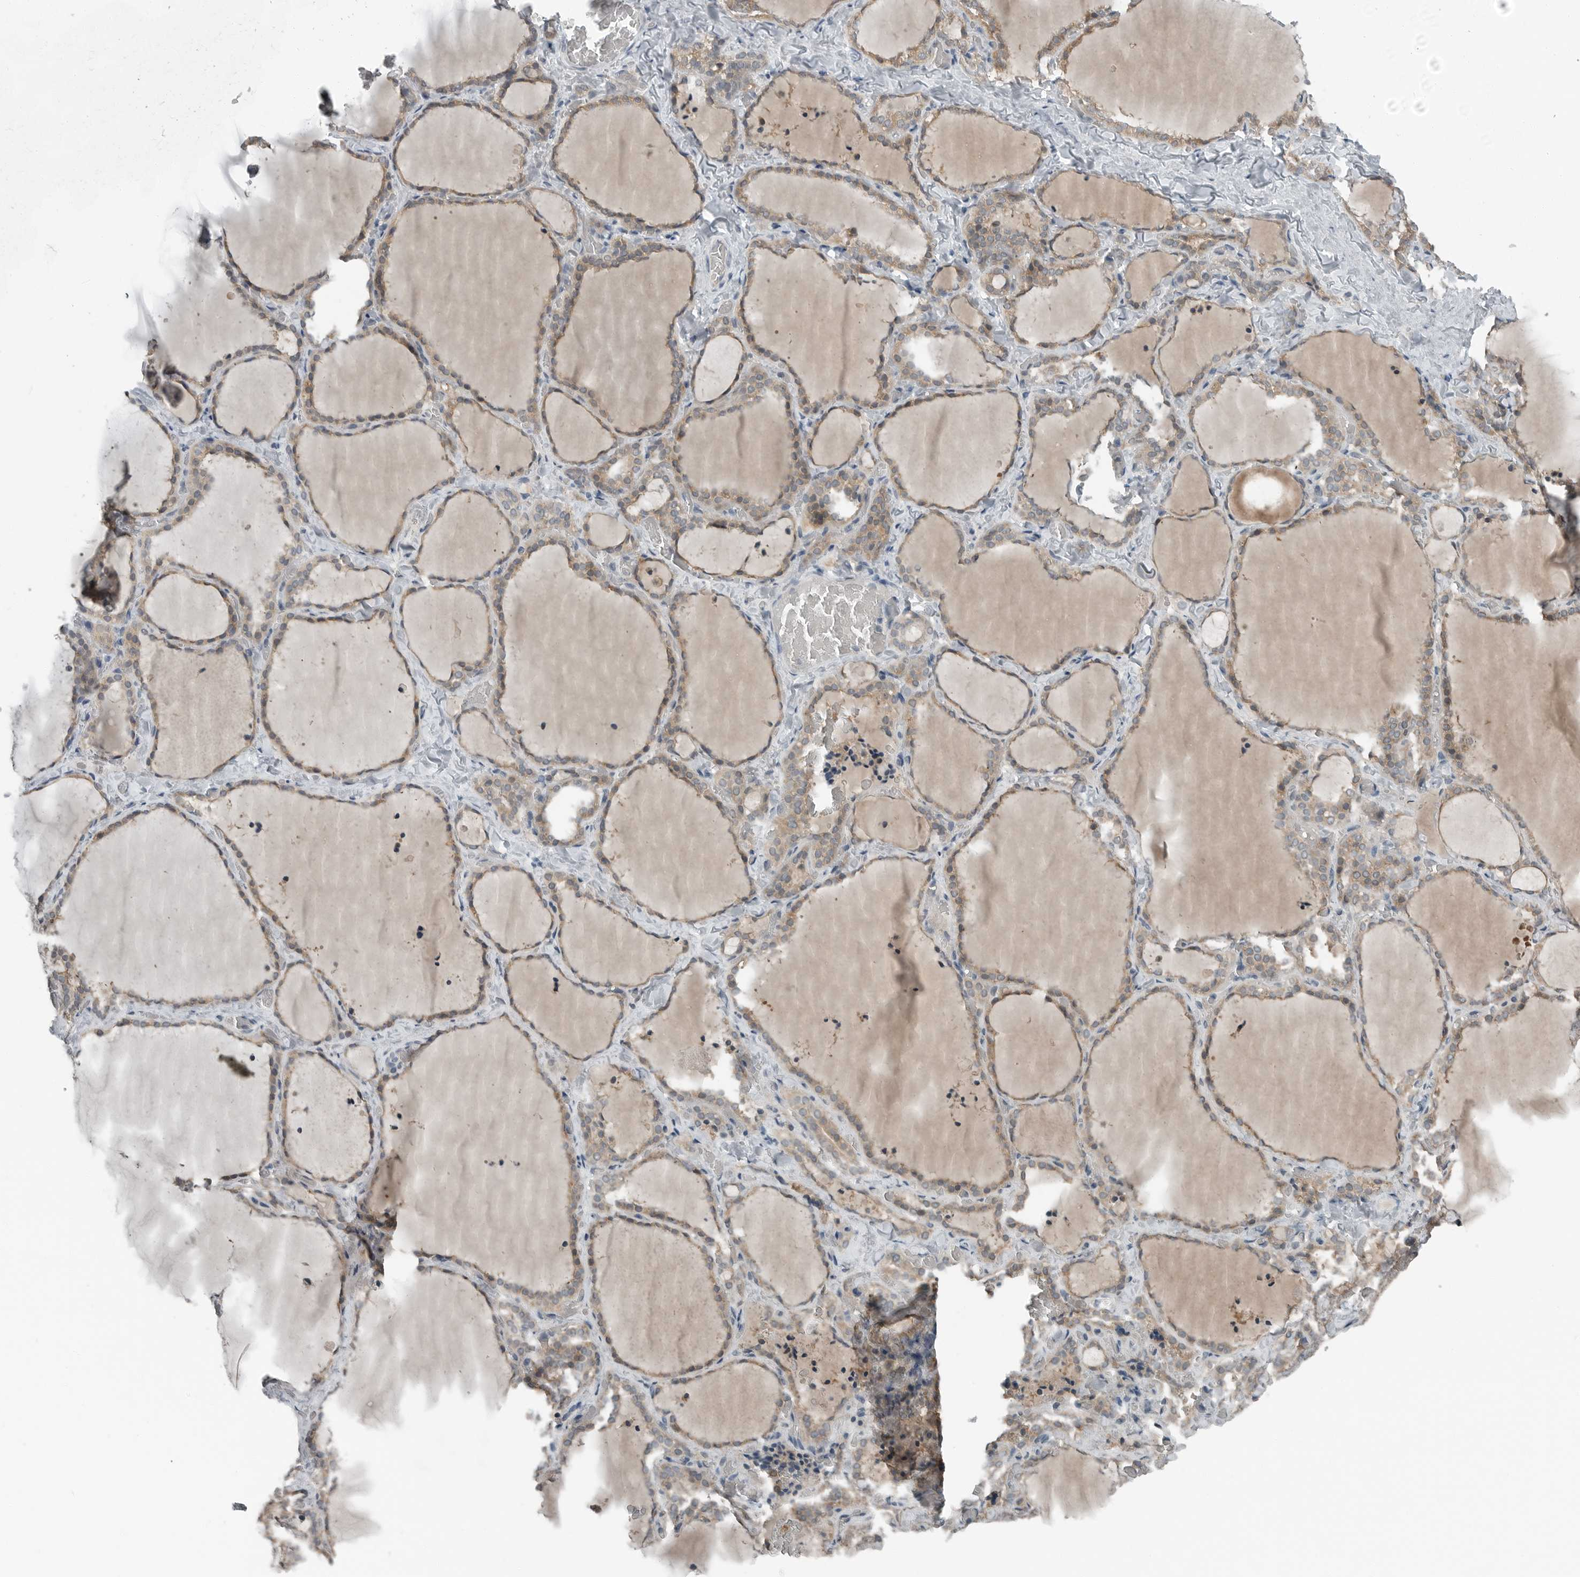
{"staining": {"intensity": "moderate", "quantity": ">75%", "location": "cytoplasmic/membranous,nuclear"}, "tissue": "thyroid gland", "cell_type": "Glandular cells", "image_type": "normal", "snomed": [{"axis": "morphology", "description": "Normal tissue, NOS"}, {"axis": "topography", "description": "Thyroid gland"}], "caption": "Brown immunohistochemical staining in unremarkable thyroid gland exhibits moderate cytoplasmic/membranous,nuclear staining in about >75% of glandular cells.", "gene": "ENSG00000286112", "patient": {"sex": "female", "age": 22}}